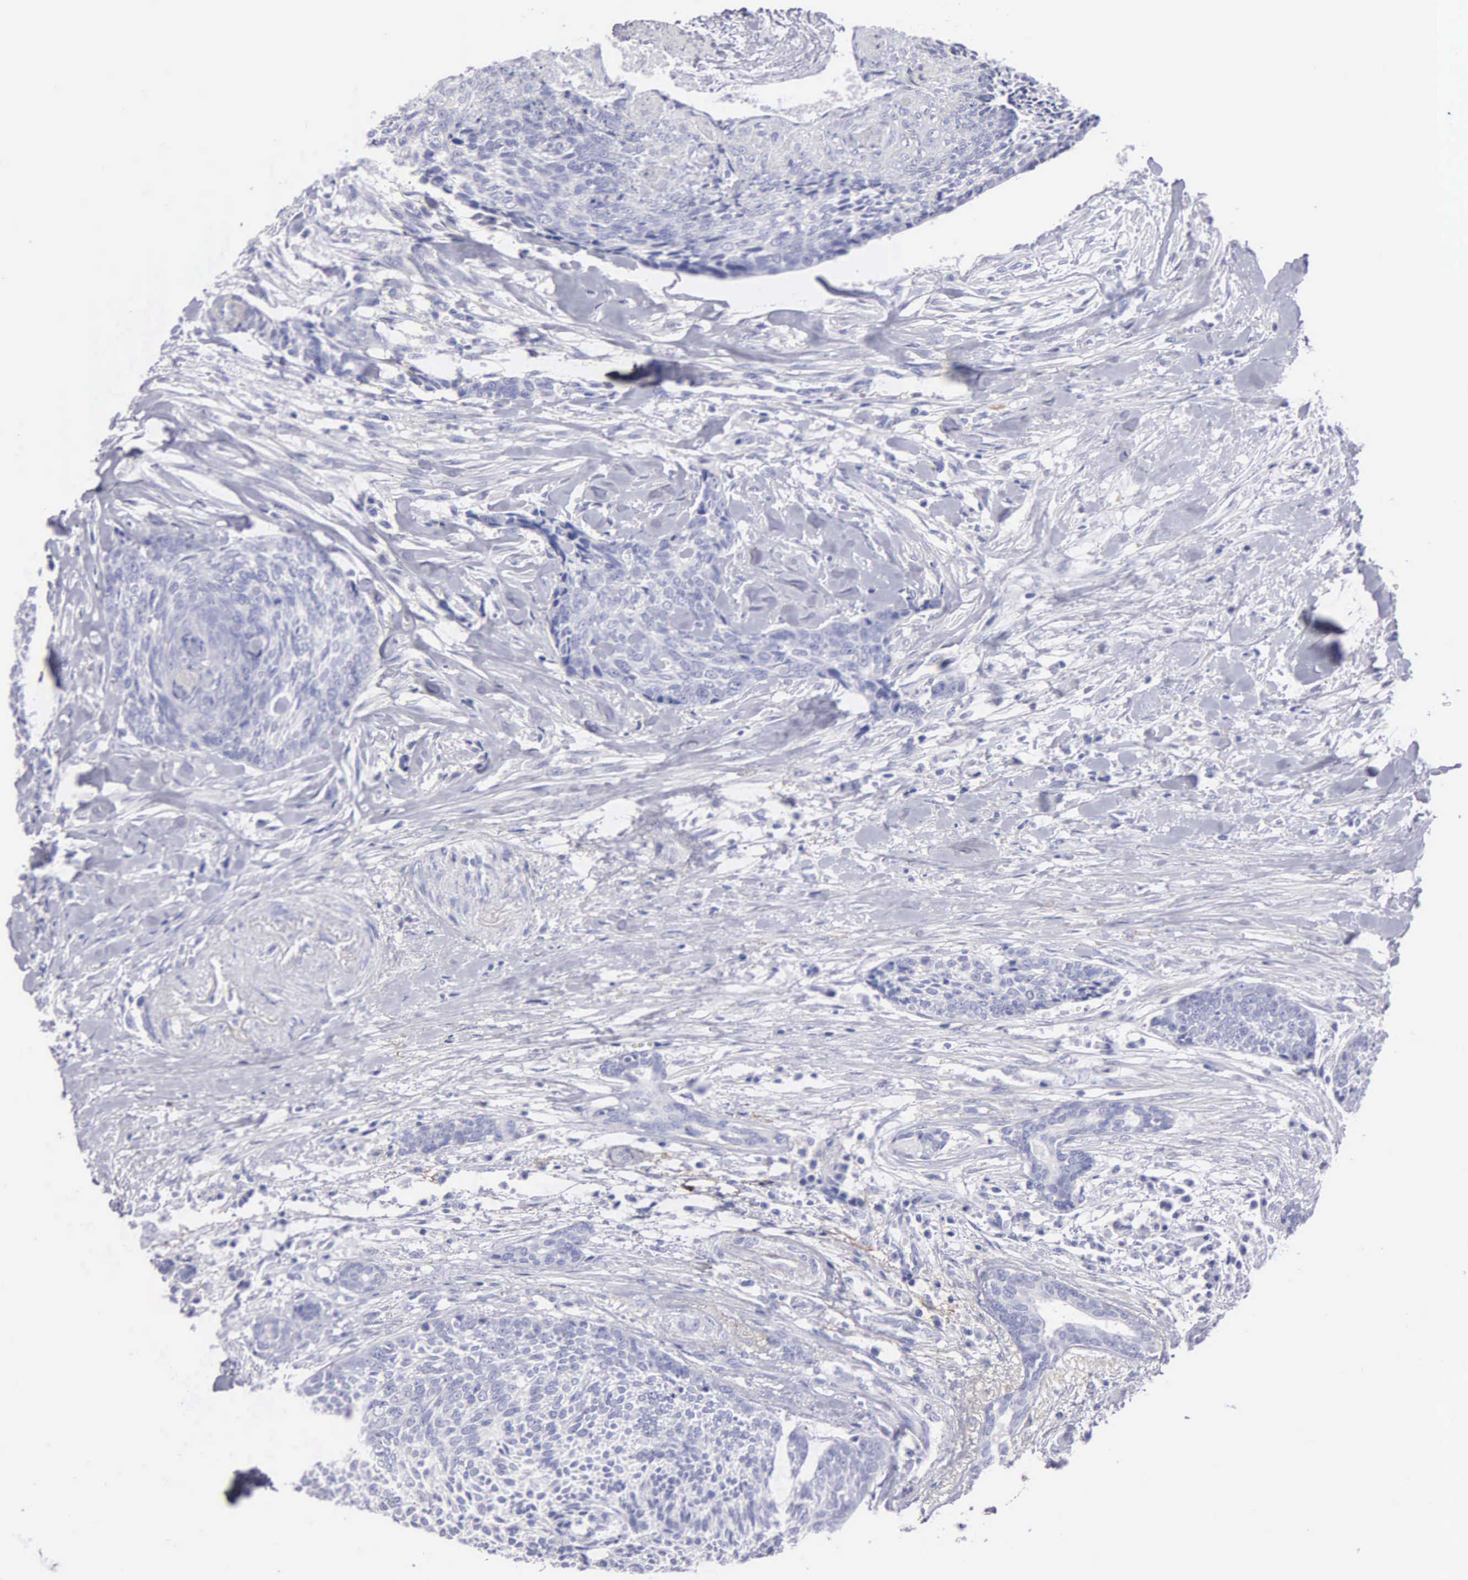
{"staining": {"intensity": "negative", "quantity": "none", "location": "none"}, "tissue": "head and neck cancer", "cell_type": "Tumor cells", "image_type": "cancer", "snomed": [{"axis": "morphology", "description": "Squamous cell carcinoma, NOS"}, {"axis": "topography", "description": "Salivary gland"}, {"axis": "topography", "description": "Head-Neck"}], "caption": "Histopathology image shows no significant protein expression in tumor cells of head and neck cancer.", "gene": "FBLN5", "patient": {"sex": "male", "age": 70}}